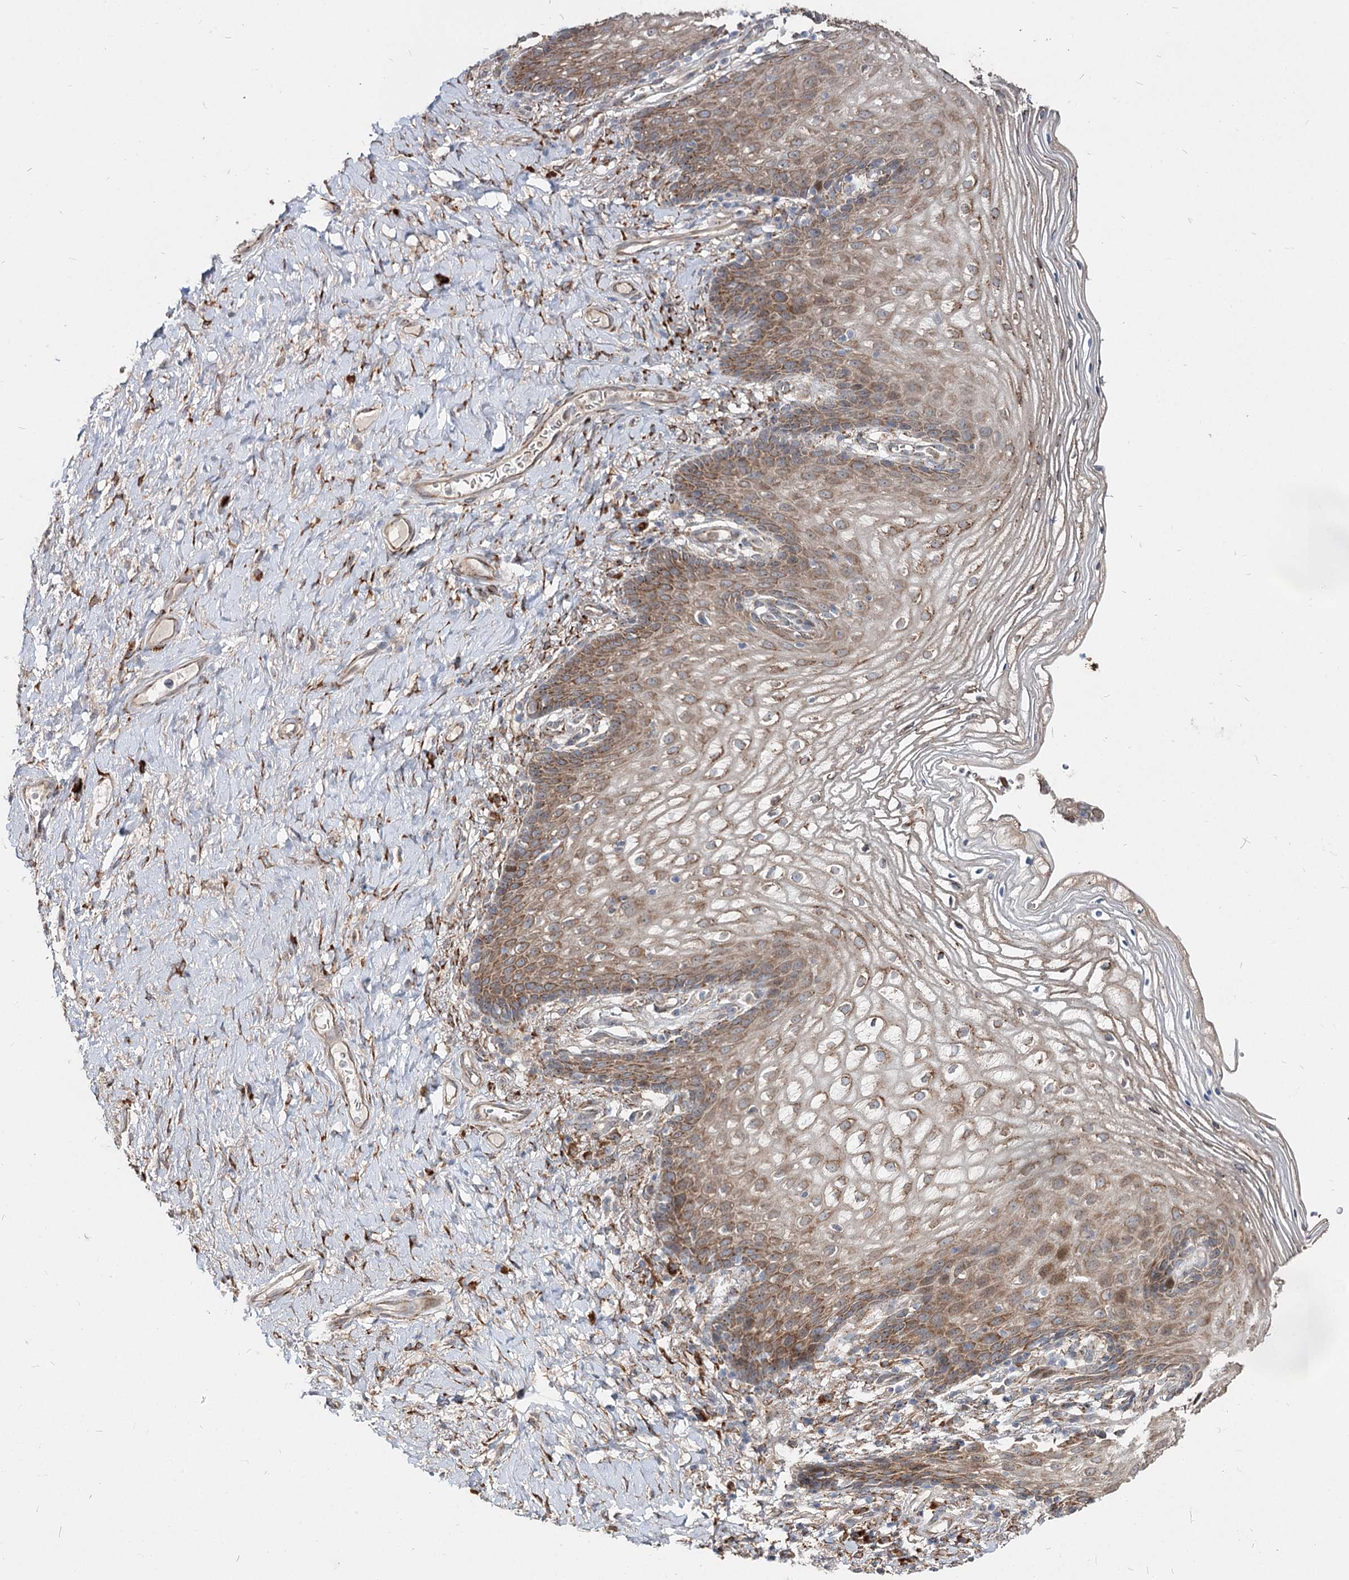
{"staining": {"intensity": "moderate", "quantity": "25%-75%", "location": "cytoplasmic/membranous"}, "tissue": "vagina", "cell_type": "Squamous epithelial cells", "image_type": "normal", "snomed": [{"axis": "morphology", "description": "Normal tissue, NOS"}, {"axis": "topography", "description": "Vagina"}], "caption": "High-power microscopy captured an immunohistochemistry image of unremarkable vagina, revealing moderate cytoplasmic/membranous staining in about 25%-75% of squamous epithelial cells. (Brightfield microscopy of DAB IHC at high magnification).", "gene": "SPART", "patient": {"sex": "female", "age": 60}}